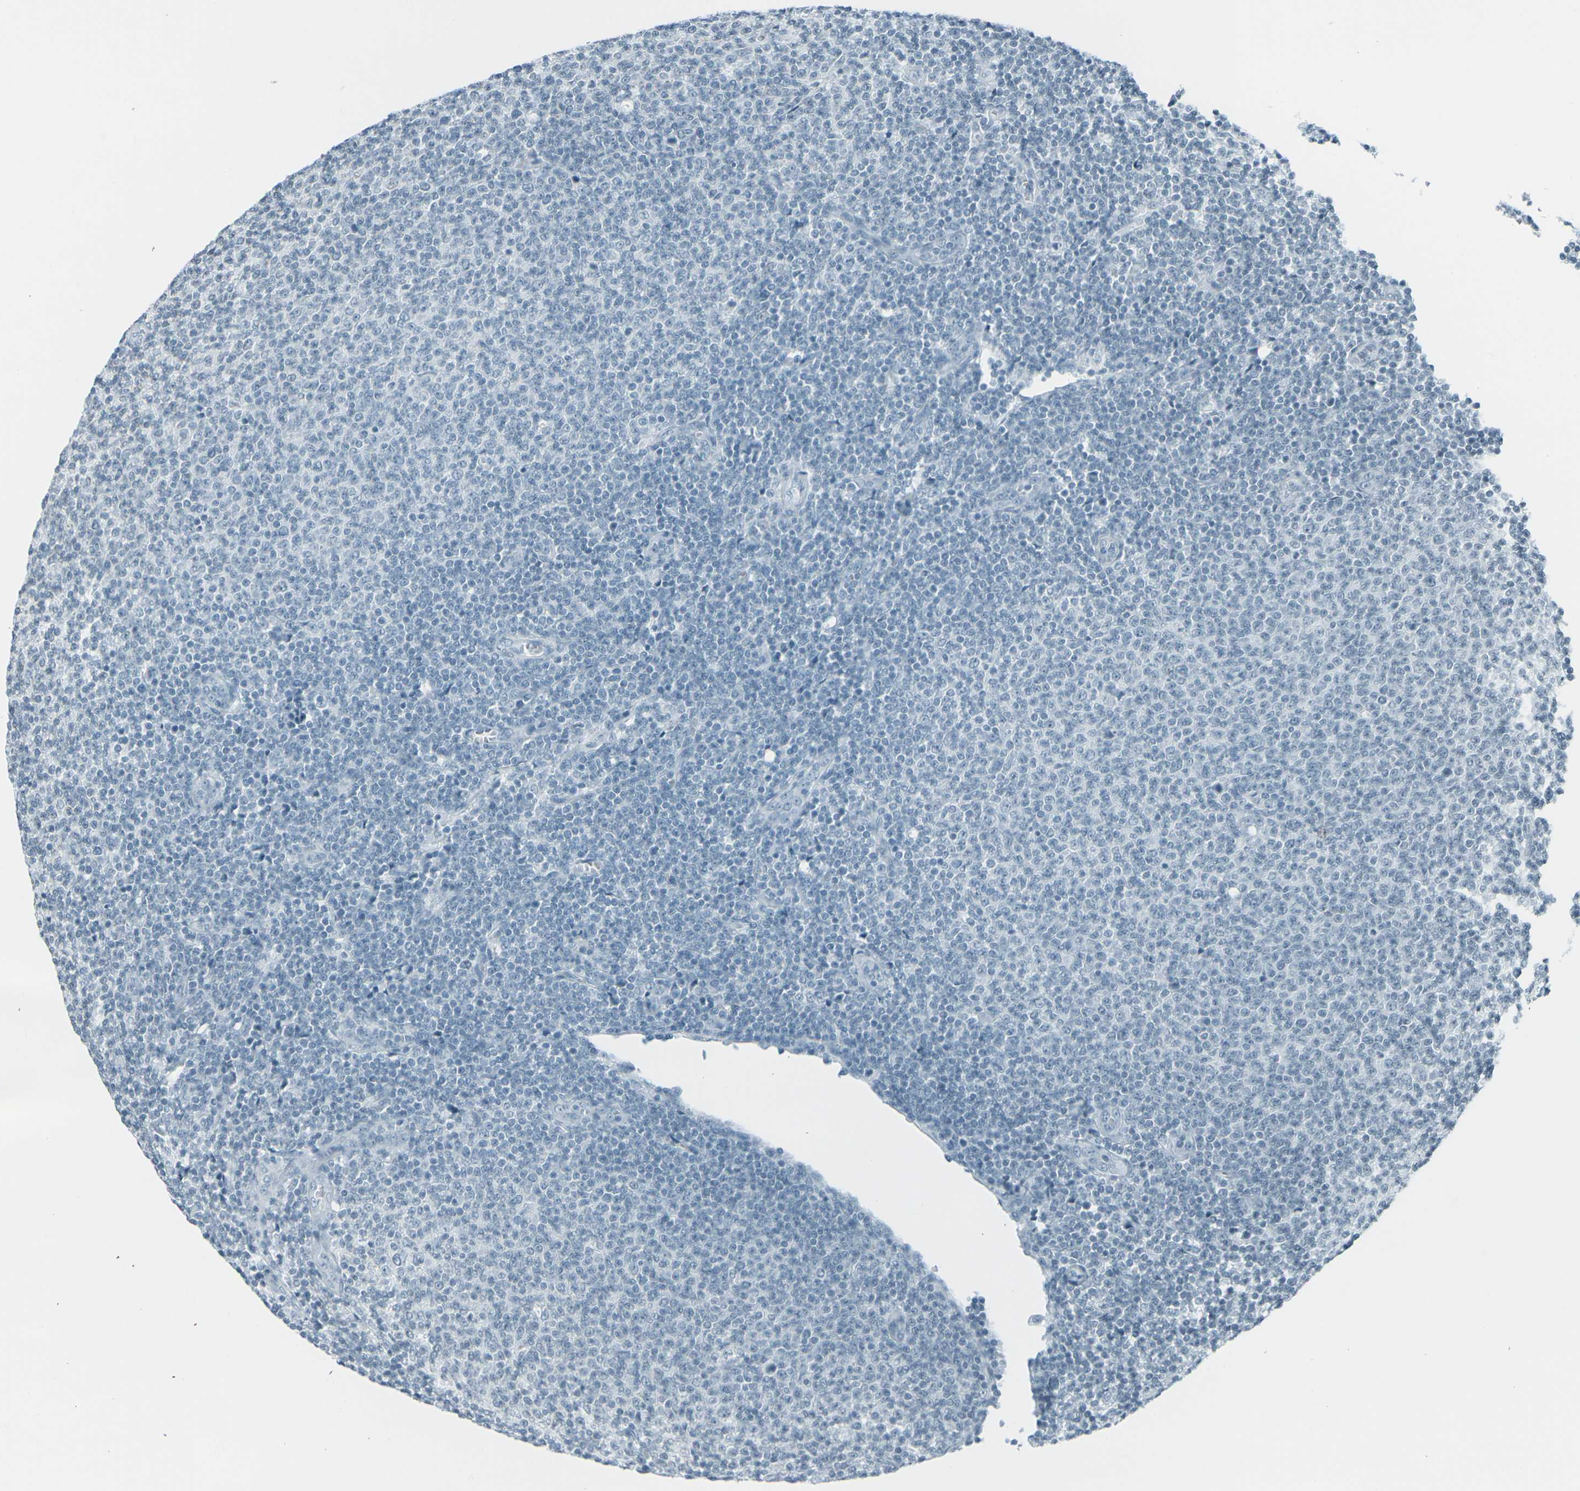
{"staining": {"intensity": "negative", "quantity": "none", "location": "none"}, "tissue": "lymphoma", "cell_type": "Tumor cells", "image_type": "cancer", "snomed": [{"axis": "morphology", "description": "Malignant lymphoma, non-Hodgkin's type, Low grade"}, {"axis": "topography", "description": "Lymph node"}], "caption": "This photomicrograph is of malignant lymphoma, non-Hodgkin's type (low-grade) stained with immunohistochemistry (IHC) to label a protein in brown with the nuclei are counter-stained blue. There is no staining in tumor cells.", "gene": "H2BC1", "patient": {"sex": "male", "age": 66}}